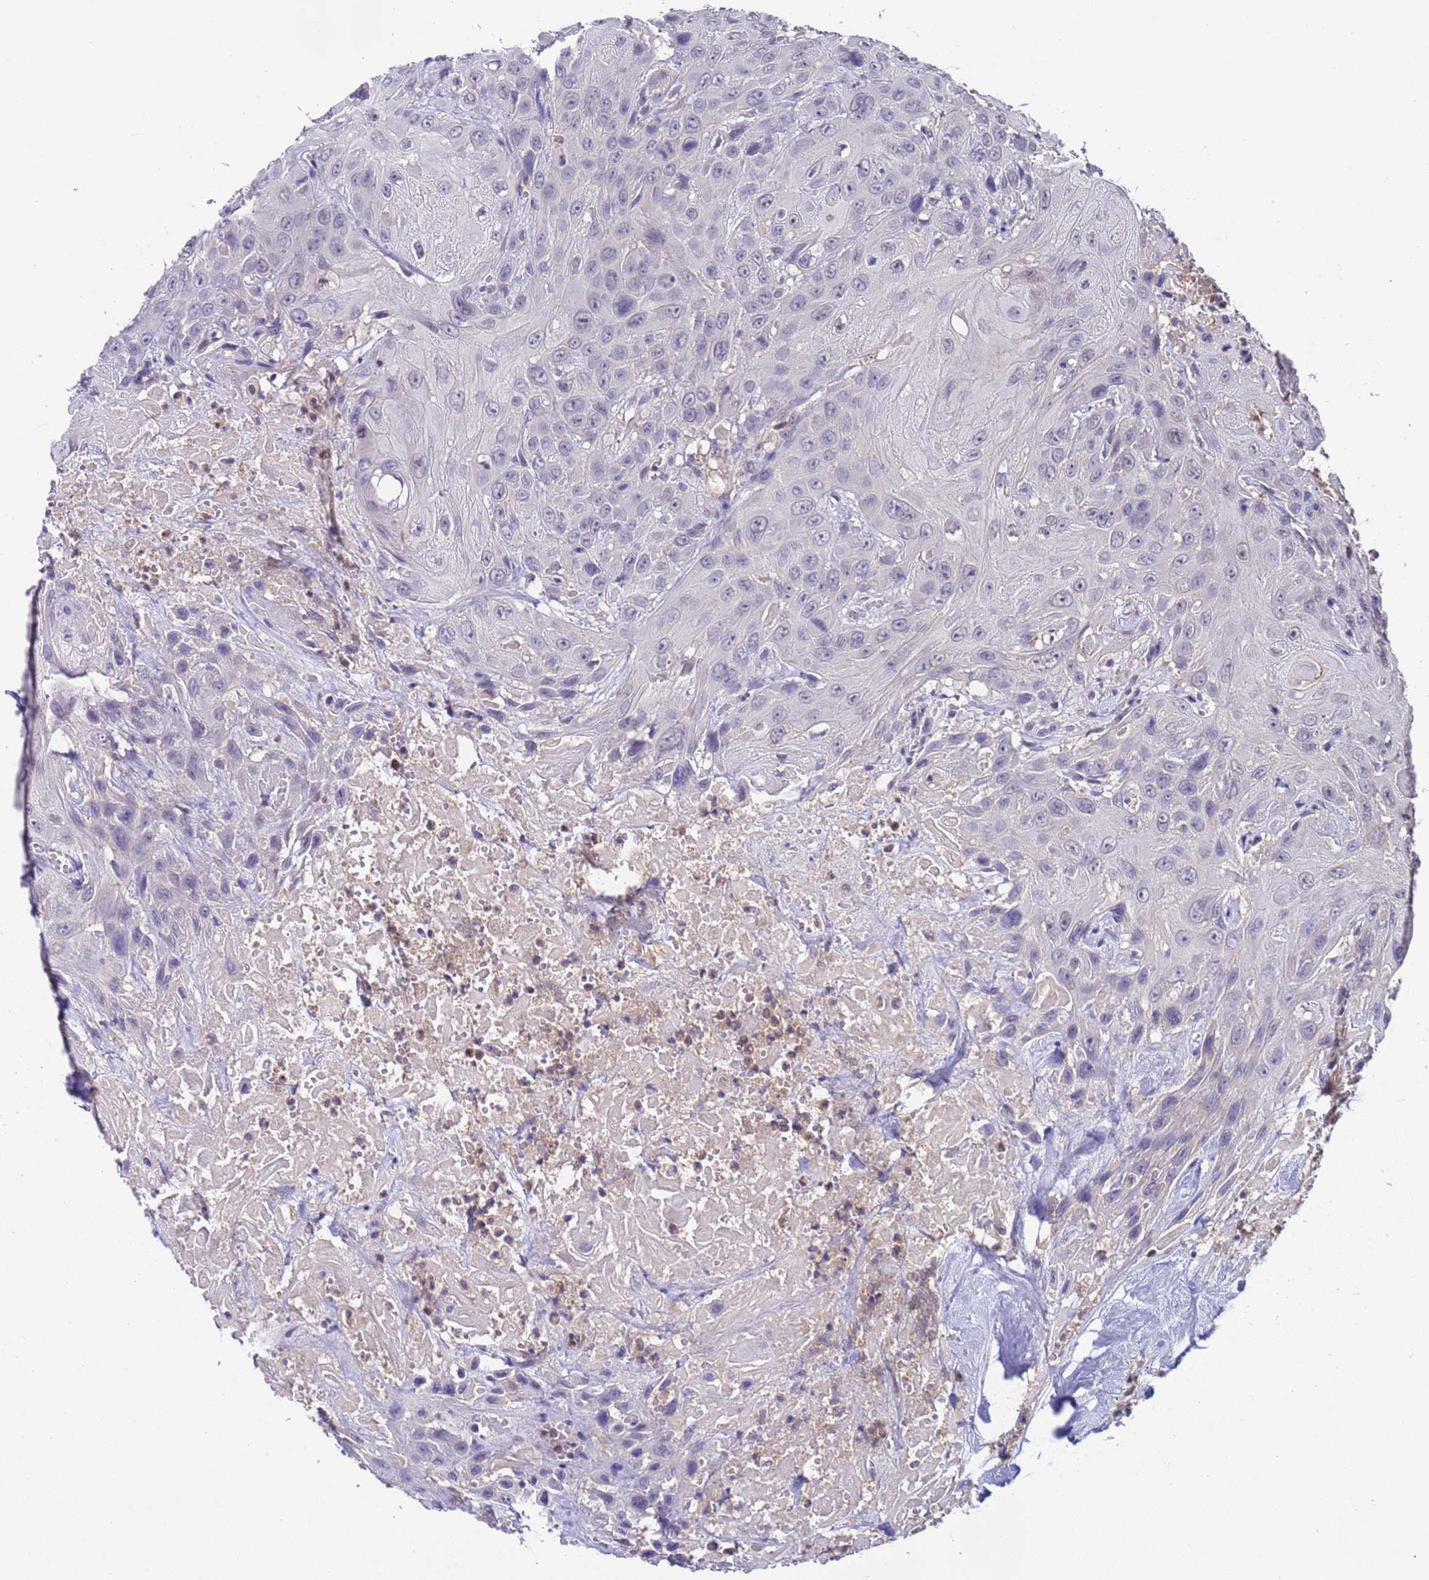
{"staining": {"intensity": "negative", "quantity": "none", "location": "none"}, "tissue": "head and neck cancer", "cell_type": "Tumor cells", "image_type": "cancer", "snomed": [{"axis": "morphology", "description": "Squamous cell carcinoma, NOS"}, {"axis": "topography", "description": "Head-Neck"}], "caption": "An immunohistochemistry photomicrograph of head and neck cancer (squamous cell carcinoma) is shown. There is no staining in tumor cells of head and neck cancer (squamous cell carcinoma).", "gene": "ZNF248", "patient": {"sex": "male", "age": 81}}